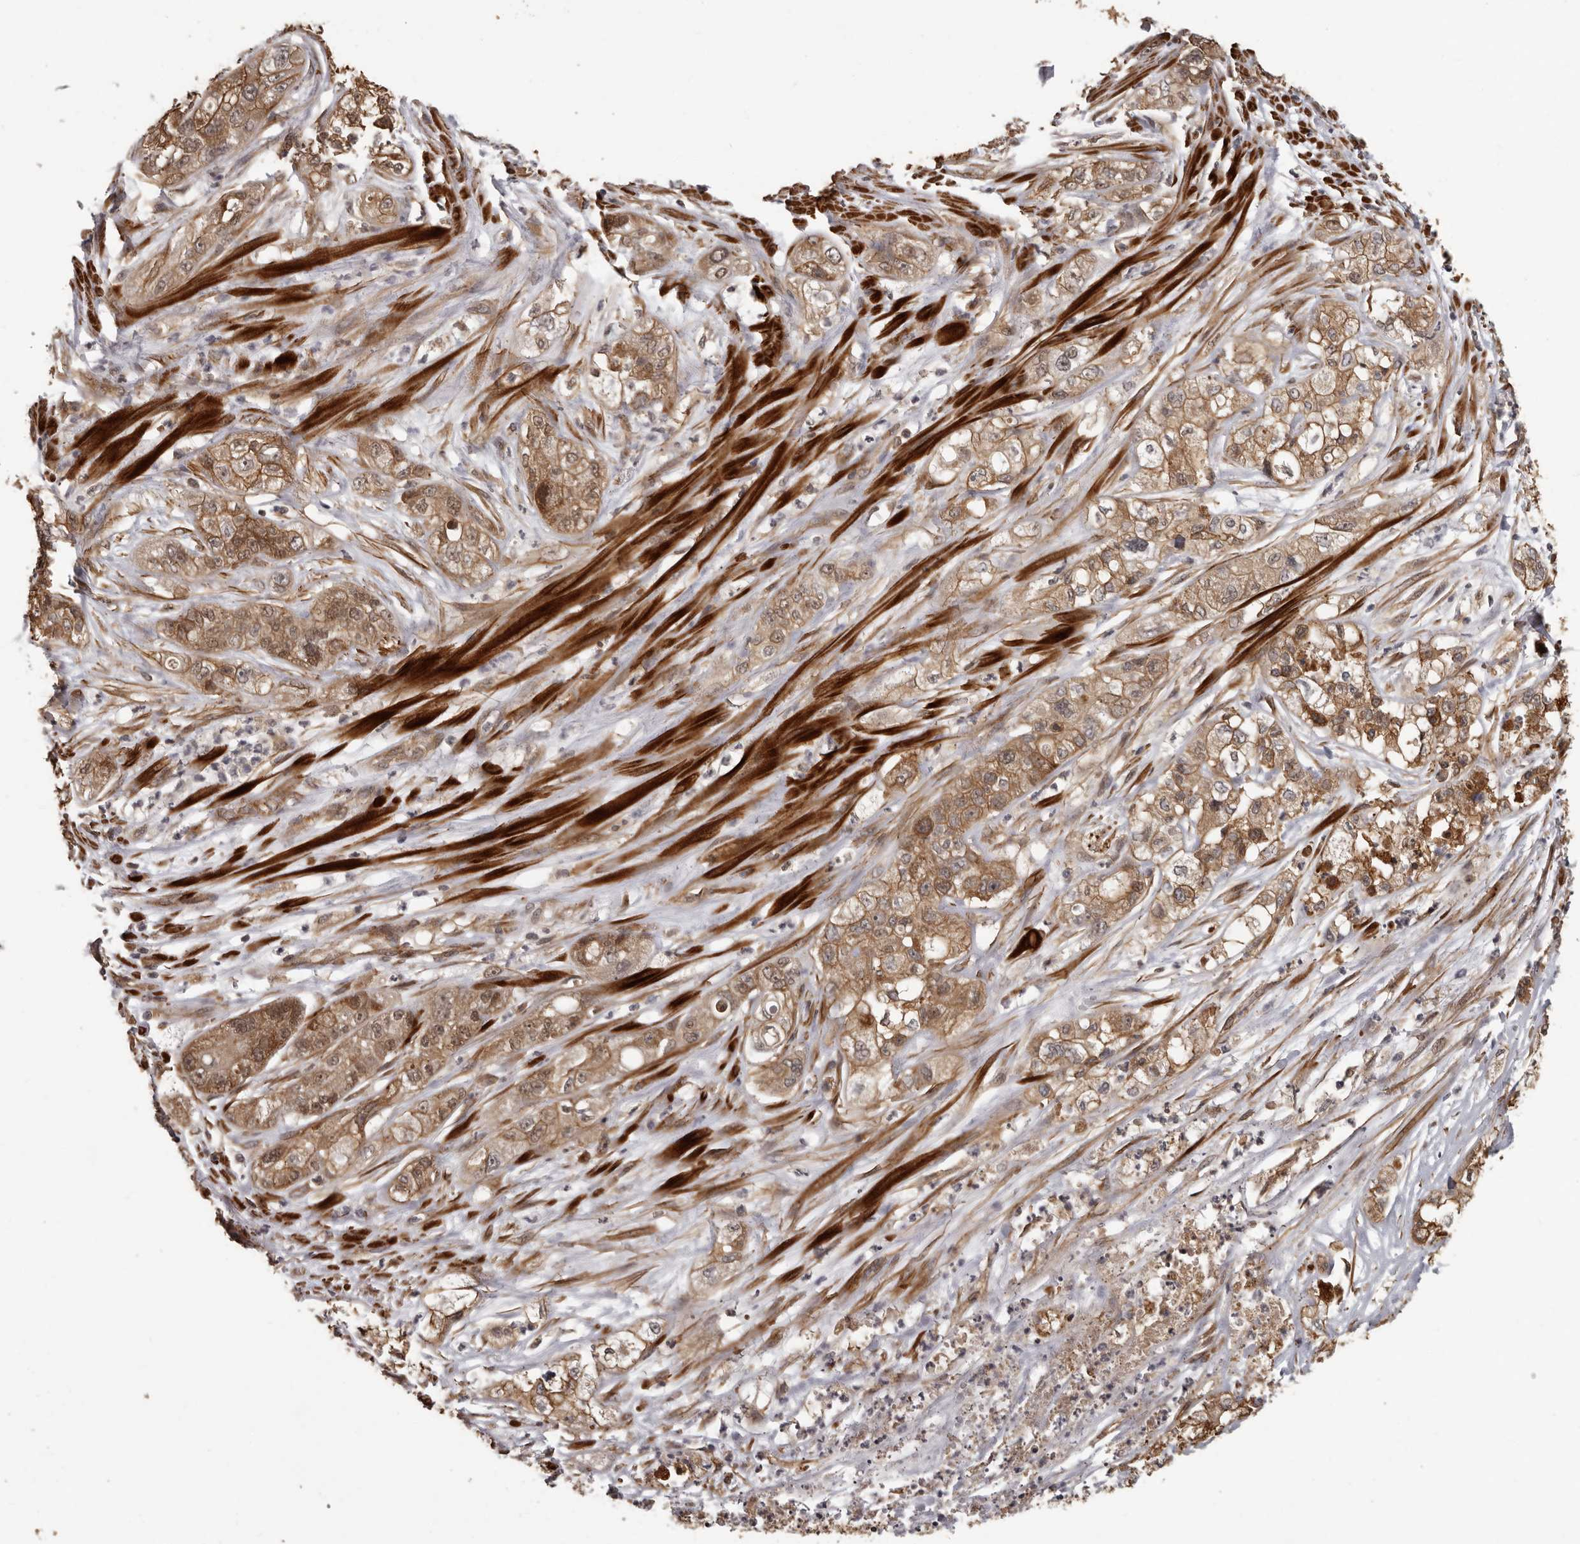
{"staining": {"intensity": "moderate", "quantity": ">75%", "location": "cytoplasmic/membranous"}, "tissue": "pancreatic cancer", "cell_type": "Tumor cells", "image_type": "cancer", "snomed": [{"axis": "morphology", "description": "Adenocarcinoma, NOS"}, {"axis": "topography", "description": "Pancreas"}], "caption": "IHC of human adenocarcinoma (pancreatic) exhibits medium levels of moderate cytoplasmic/membranous expression in approximately >75% of tumor cells. (brown staining indicates protein expression, while blue staining denotes nuclei).", "gene": "SLITRK6", "patient": {"sex": "female", "age": 78}}